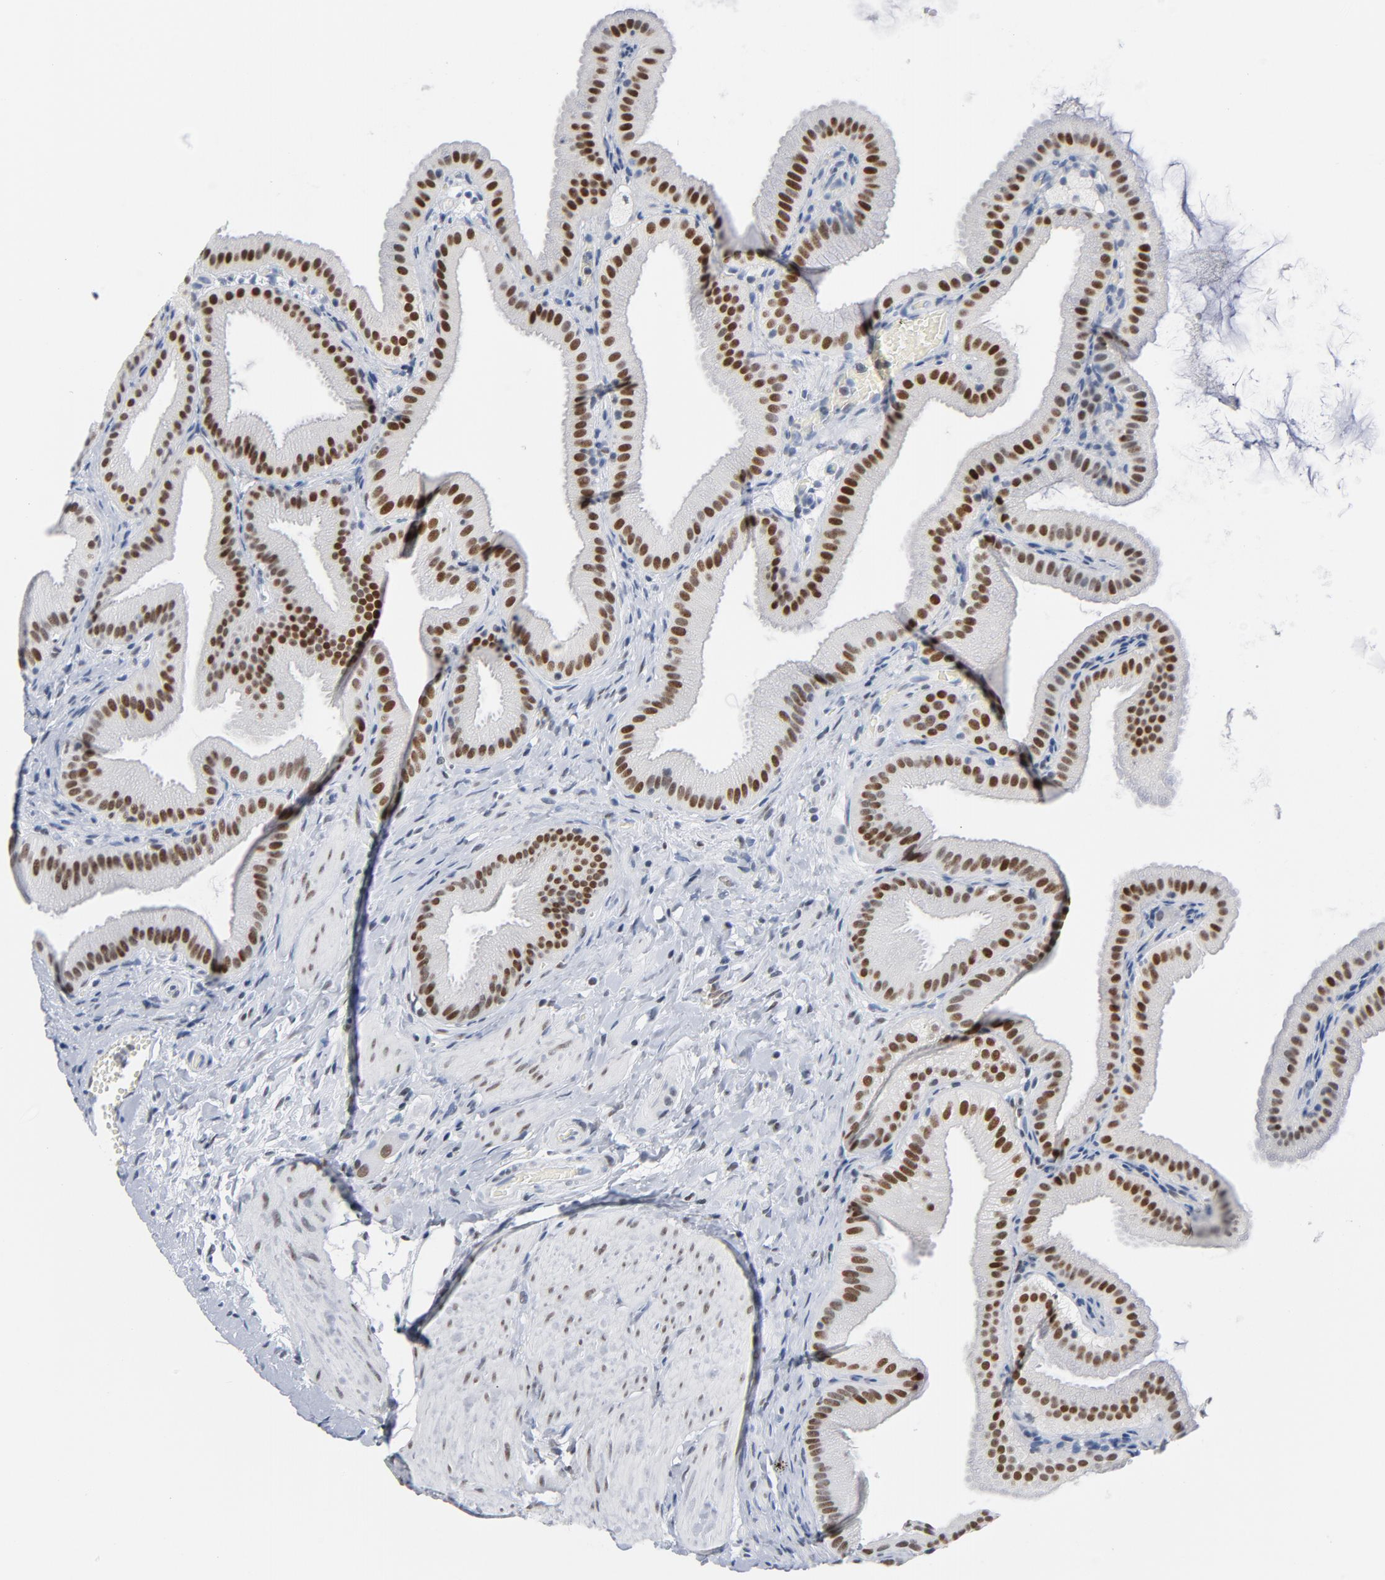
{"staining": {"intensity": "strong", "quantity": ">75%", "location": "nuclear"}, "tissue": "gallbladder", "cell_type": "Glandular cells", "image_type": "normal", "snomed": [{"axis": "morphology", "description": "Normal tissue, NOS"}, {"axis": "topography", "description": "Gallbladder"}], "caption": "A high amount of strong nuclear expression is identified in about >75% of glandular cells in unremarkable gallbladder.", "gene": "CSTF2", "patient": {"sex": "female", "age": 63}}